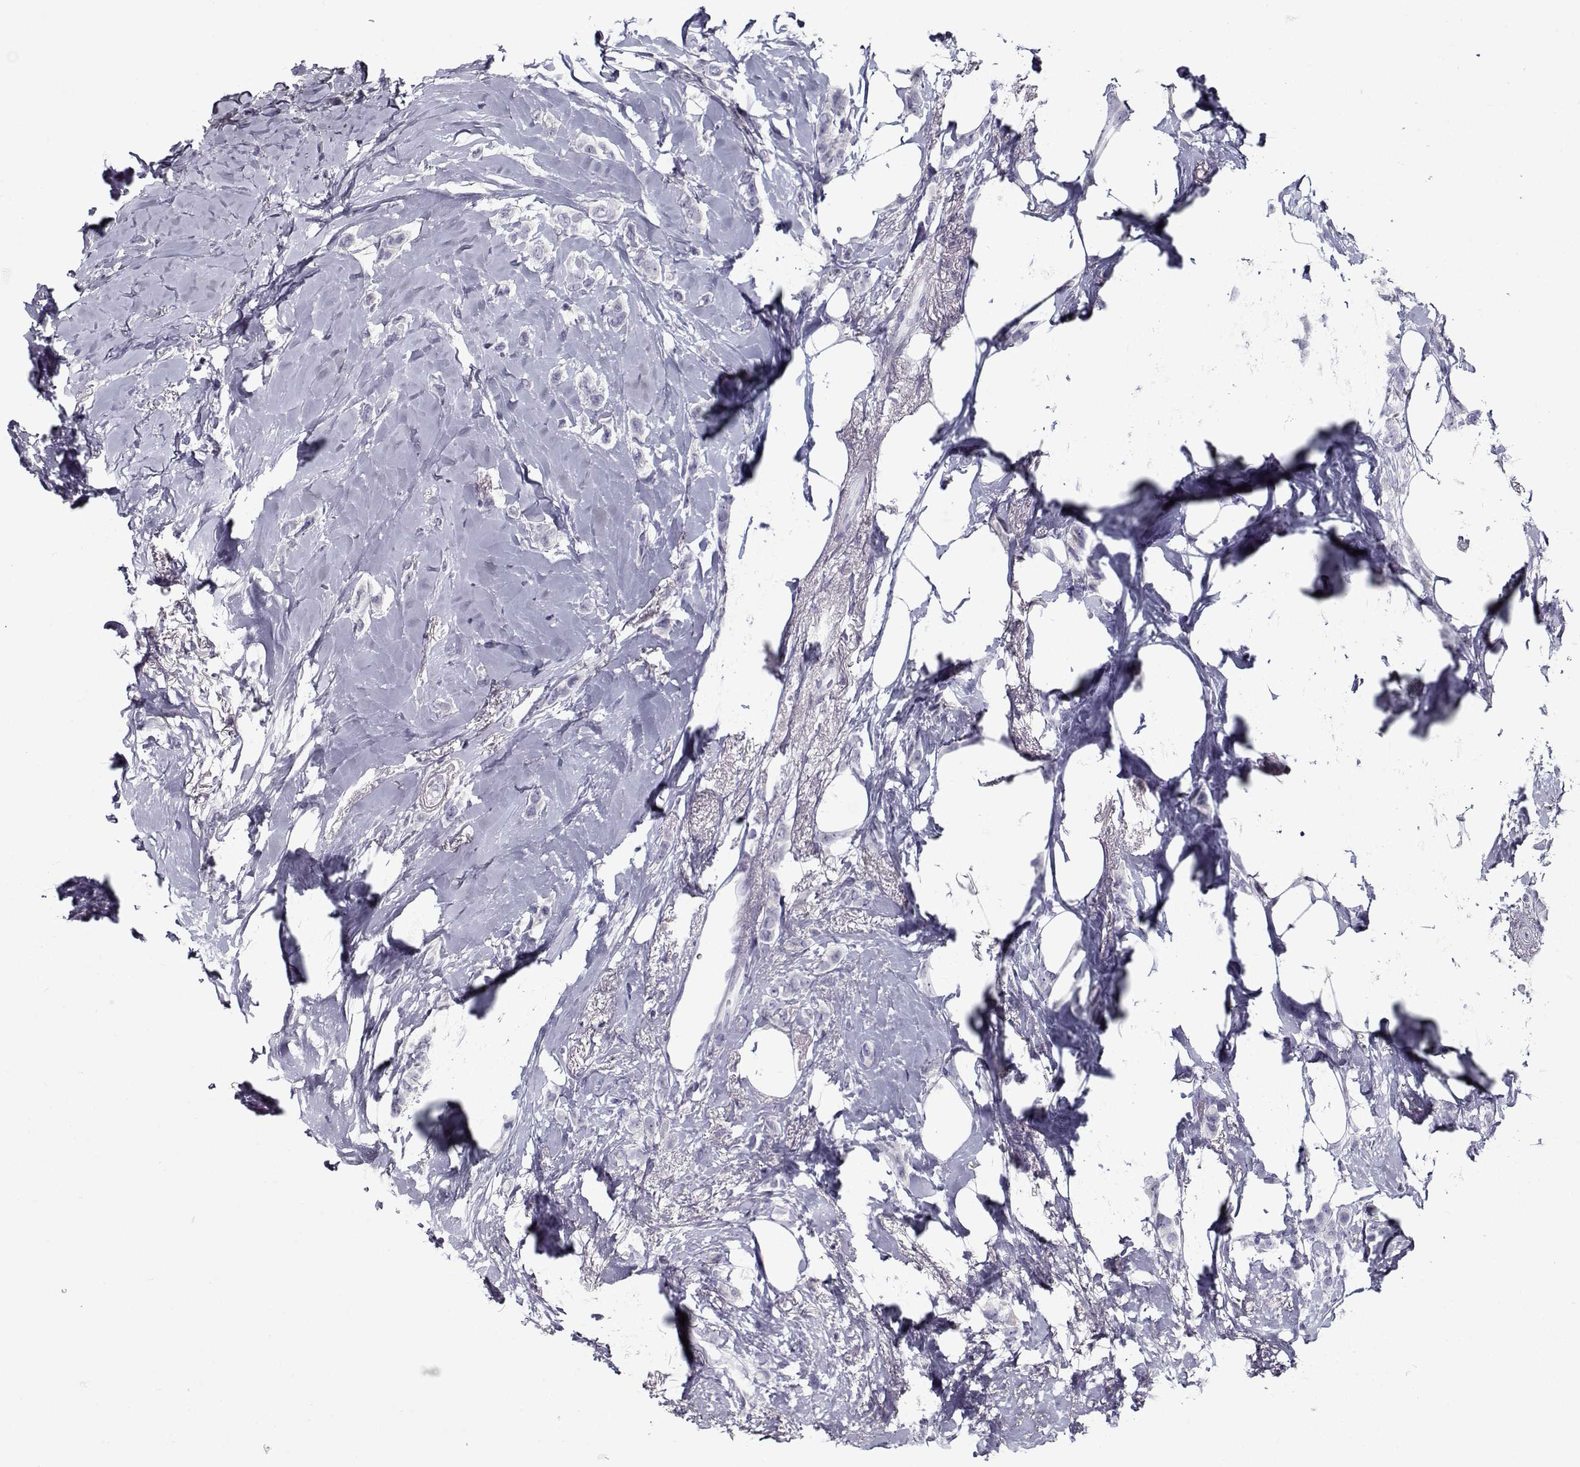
{"staining": {"intensity": "negative", "quantity": "none", "location": "none"}, "tissue": "breast cancer", "cell_type": "Tumor cells", "image_type": "cancer", "snomed": [{"axis": "morphology", "description": "Lobular carcinoma"}, {"axis": "topography", "description": "Breast"}], "caption": "Immunohistochemistry (IHC) image of neoplastic tissue: human lobular carcinoma (breast) stained with DAB shows no significant protein staining in tumor cells.", "gene": "GAGE2A", "patient": {"sex": "female", "age": 66}}